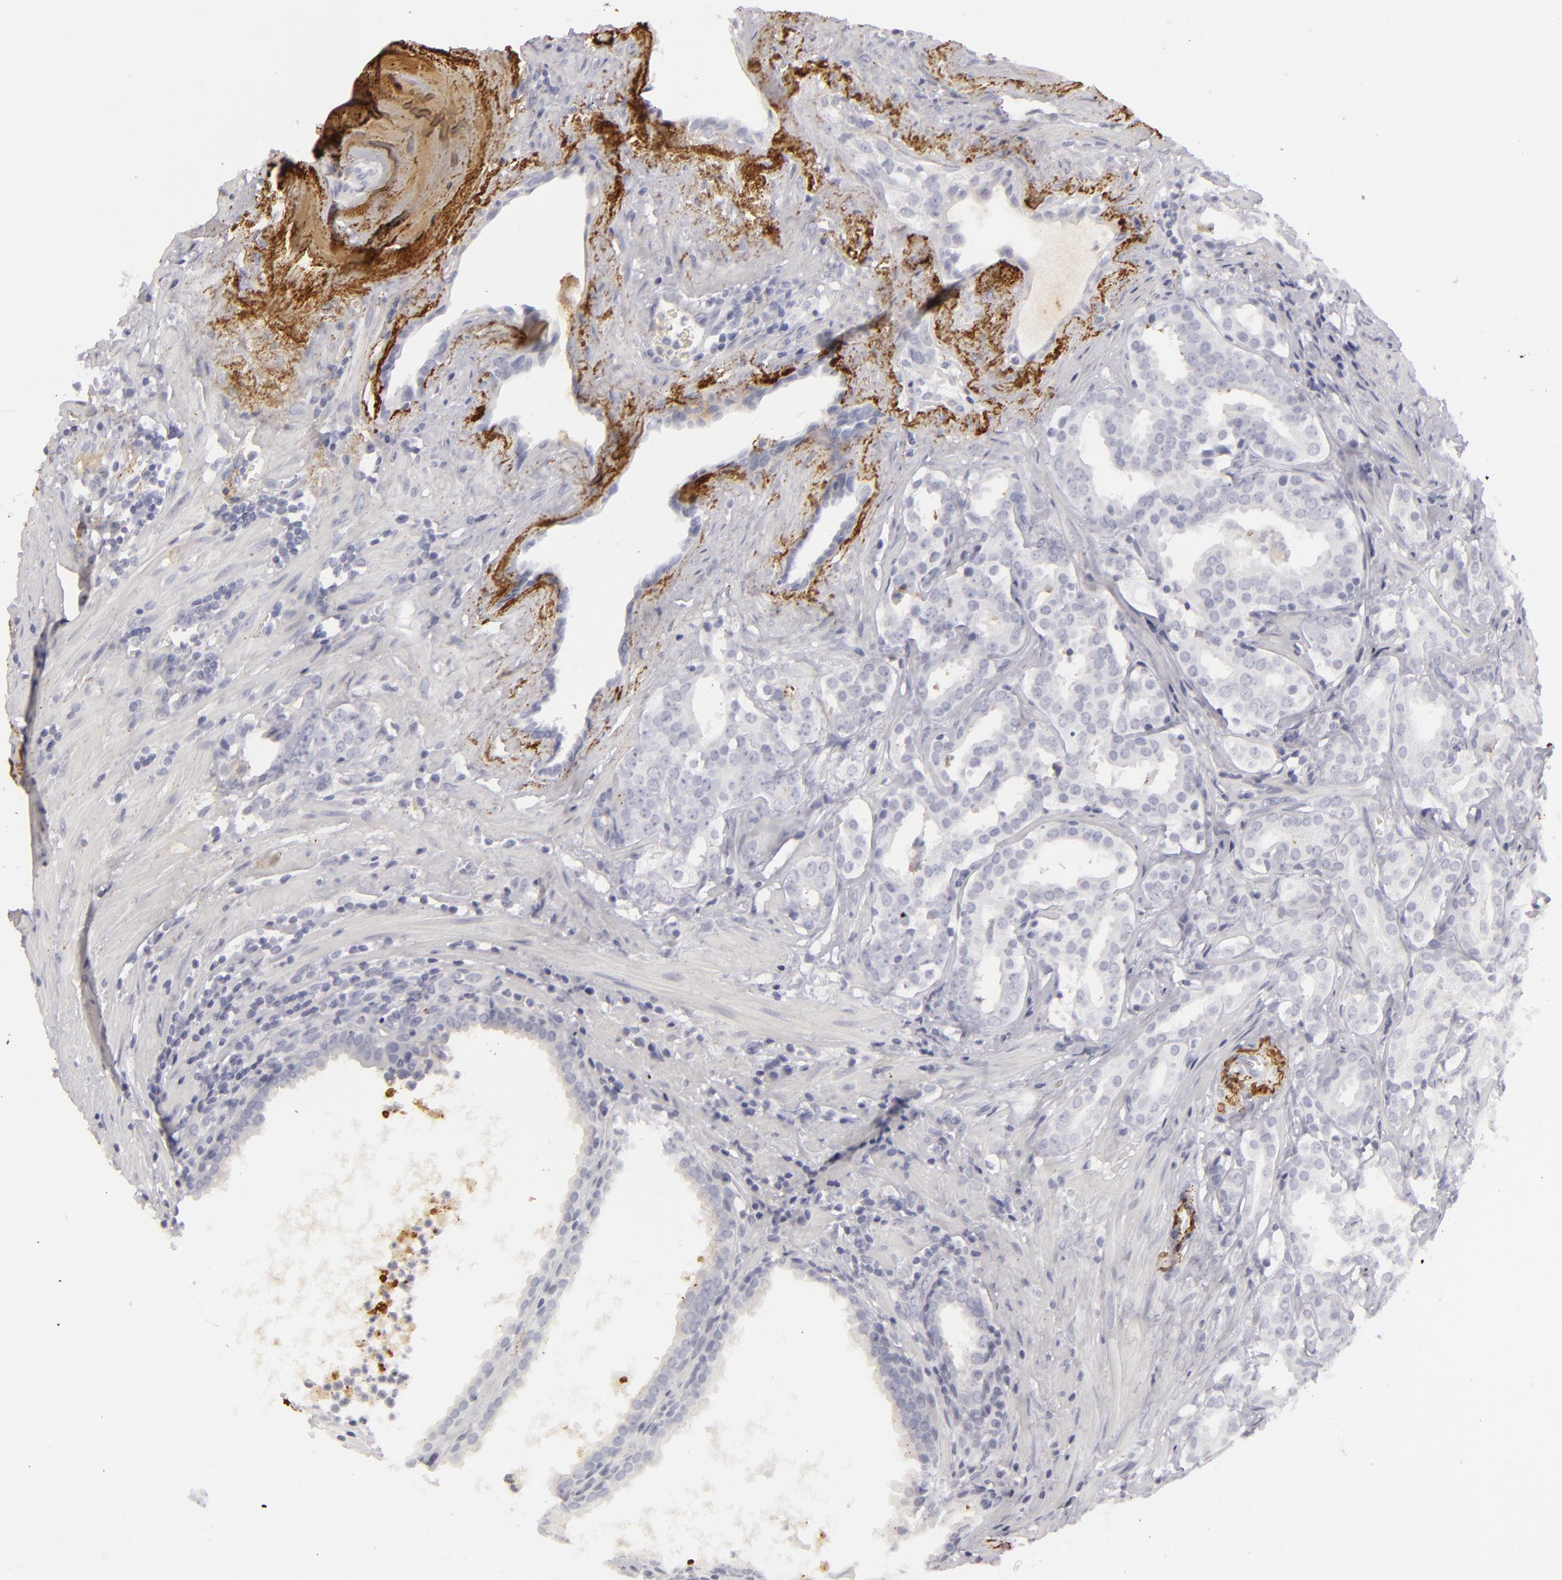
{"staining": {"intensity": "negative", "quantity": "none", "location": "none"}, "tissue": "prostate cancer", "cell_type": "Tumor cells", "image_type": "cancer", "snomed": [{"axis": "morphology", "description": "Adenocarcinoma, Low grade"}, {"axis": "topography", "description": "Prostate"}], "caption": "This is an immunohistochemistry (IHC) histopathology image of prostate adenocarcinoma (low-grade). There is no expression in tumor cells.", "gene": "C9", "patient": {"sex": "male", "age": 59}}